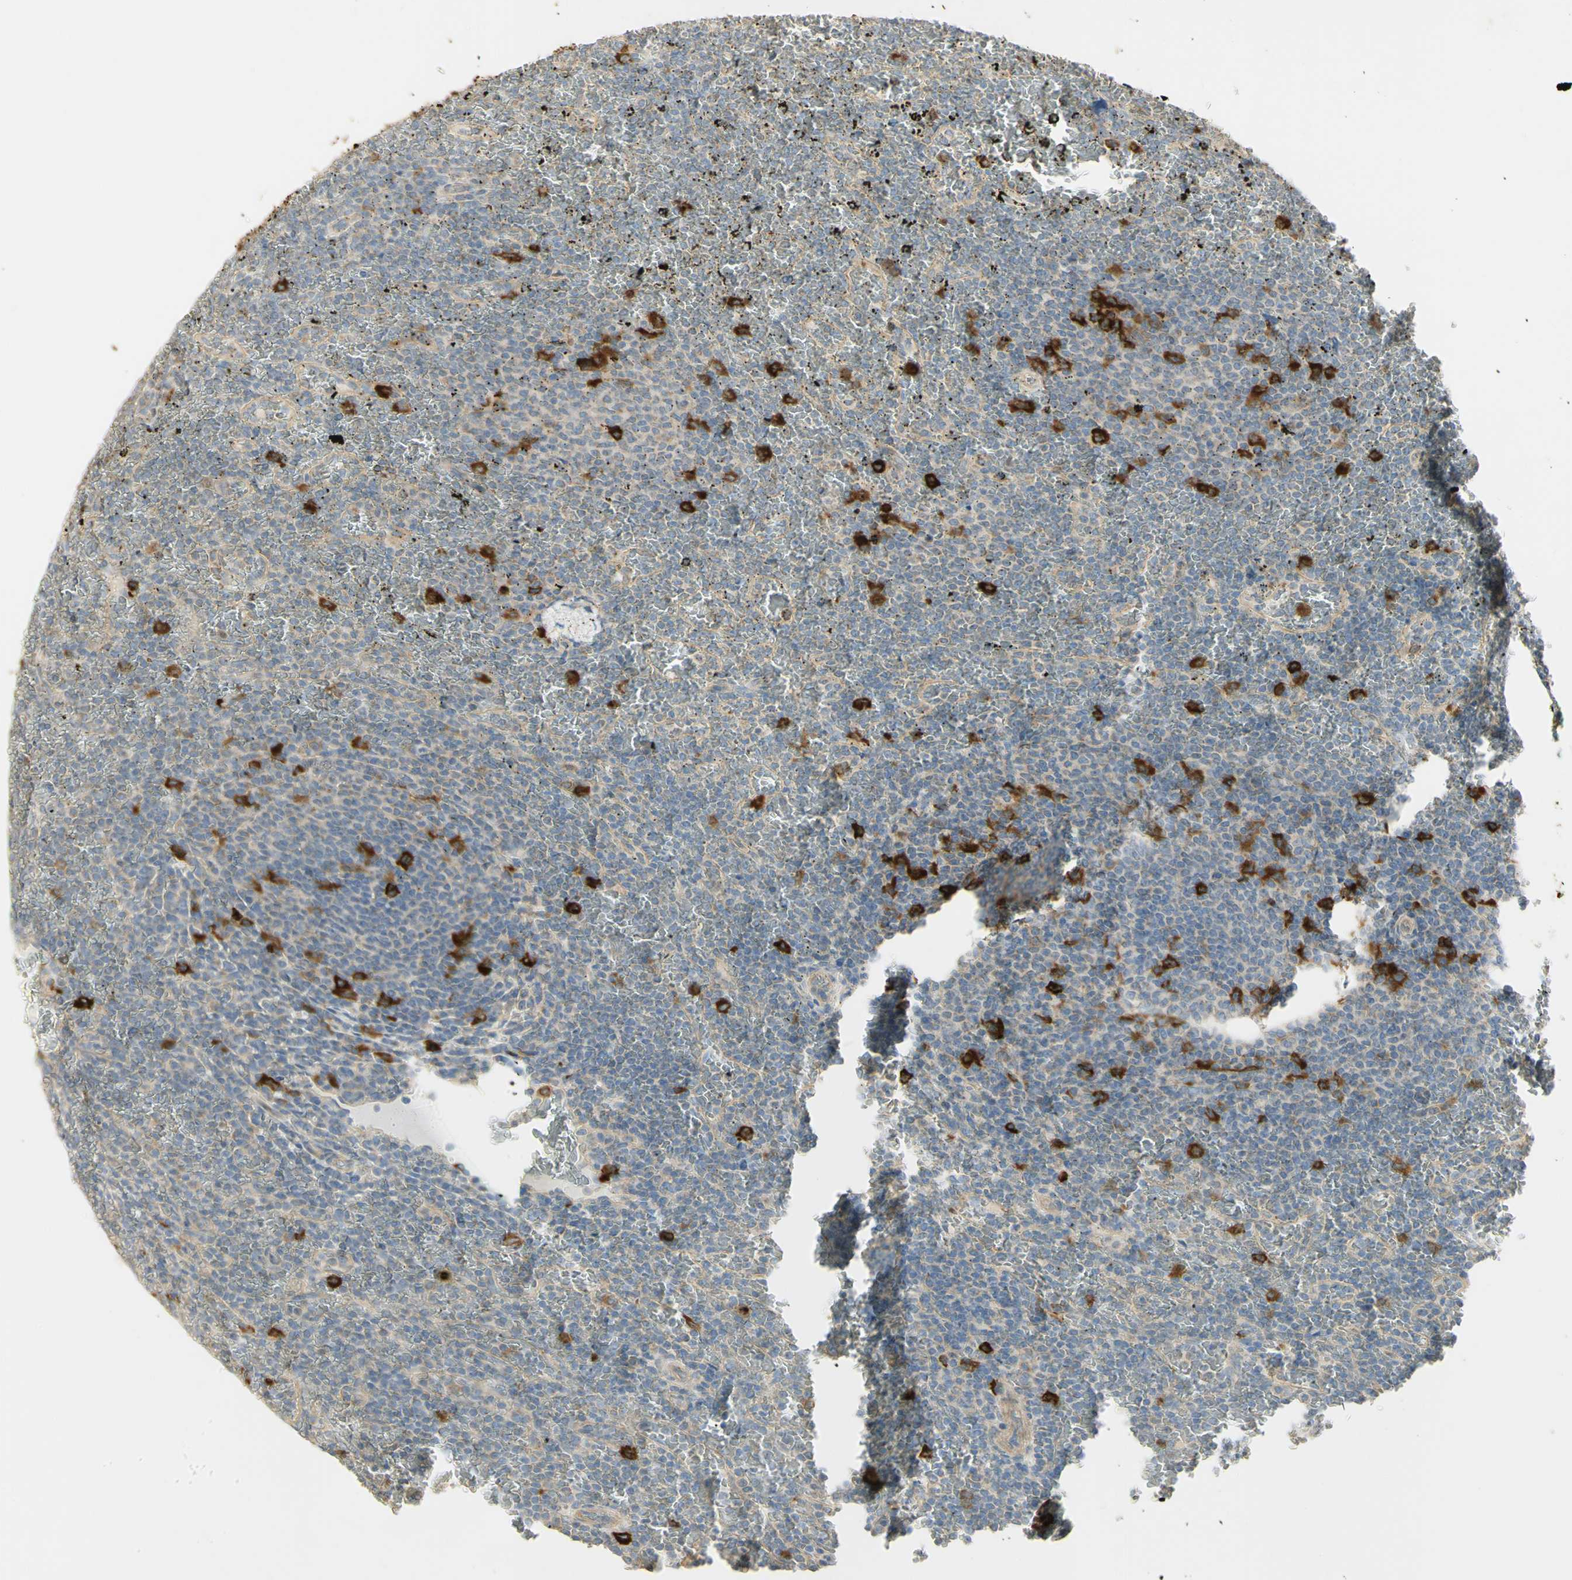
{"staining": {"intensity": "negative", "quantity": "none", "location": "none"}, "tissue": "lymphoma", "cell_type": "Tumor cells", "image_type": "cancer", "snomed": [{"axis": "morphology", "description": "Malignant lymphoma, non-Hodgkin's type, Low grade"}, {"axis": "topography", "description": "Spleen"}], "caption": "Malignant lymphoma, non-Hodgkin's type (low-grade) was stained to show a protein in brown. There is no significant positivity in tumor cells. (IHC, brightfield microscopy, high magnification).", "gene": "KIF11", "patient": {"sex": "female", "age": 77}}